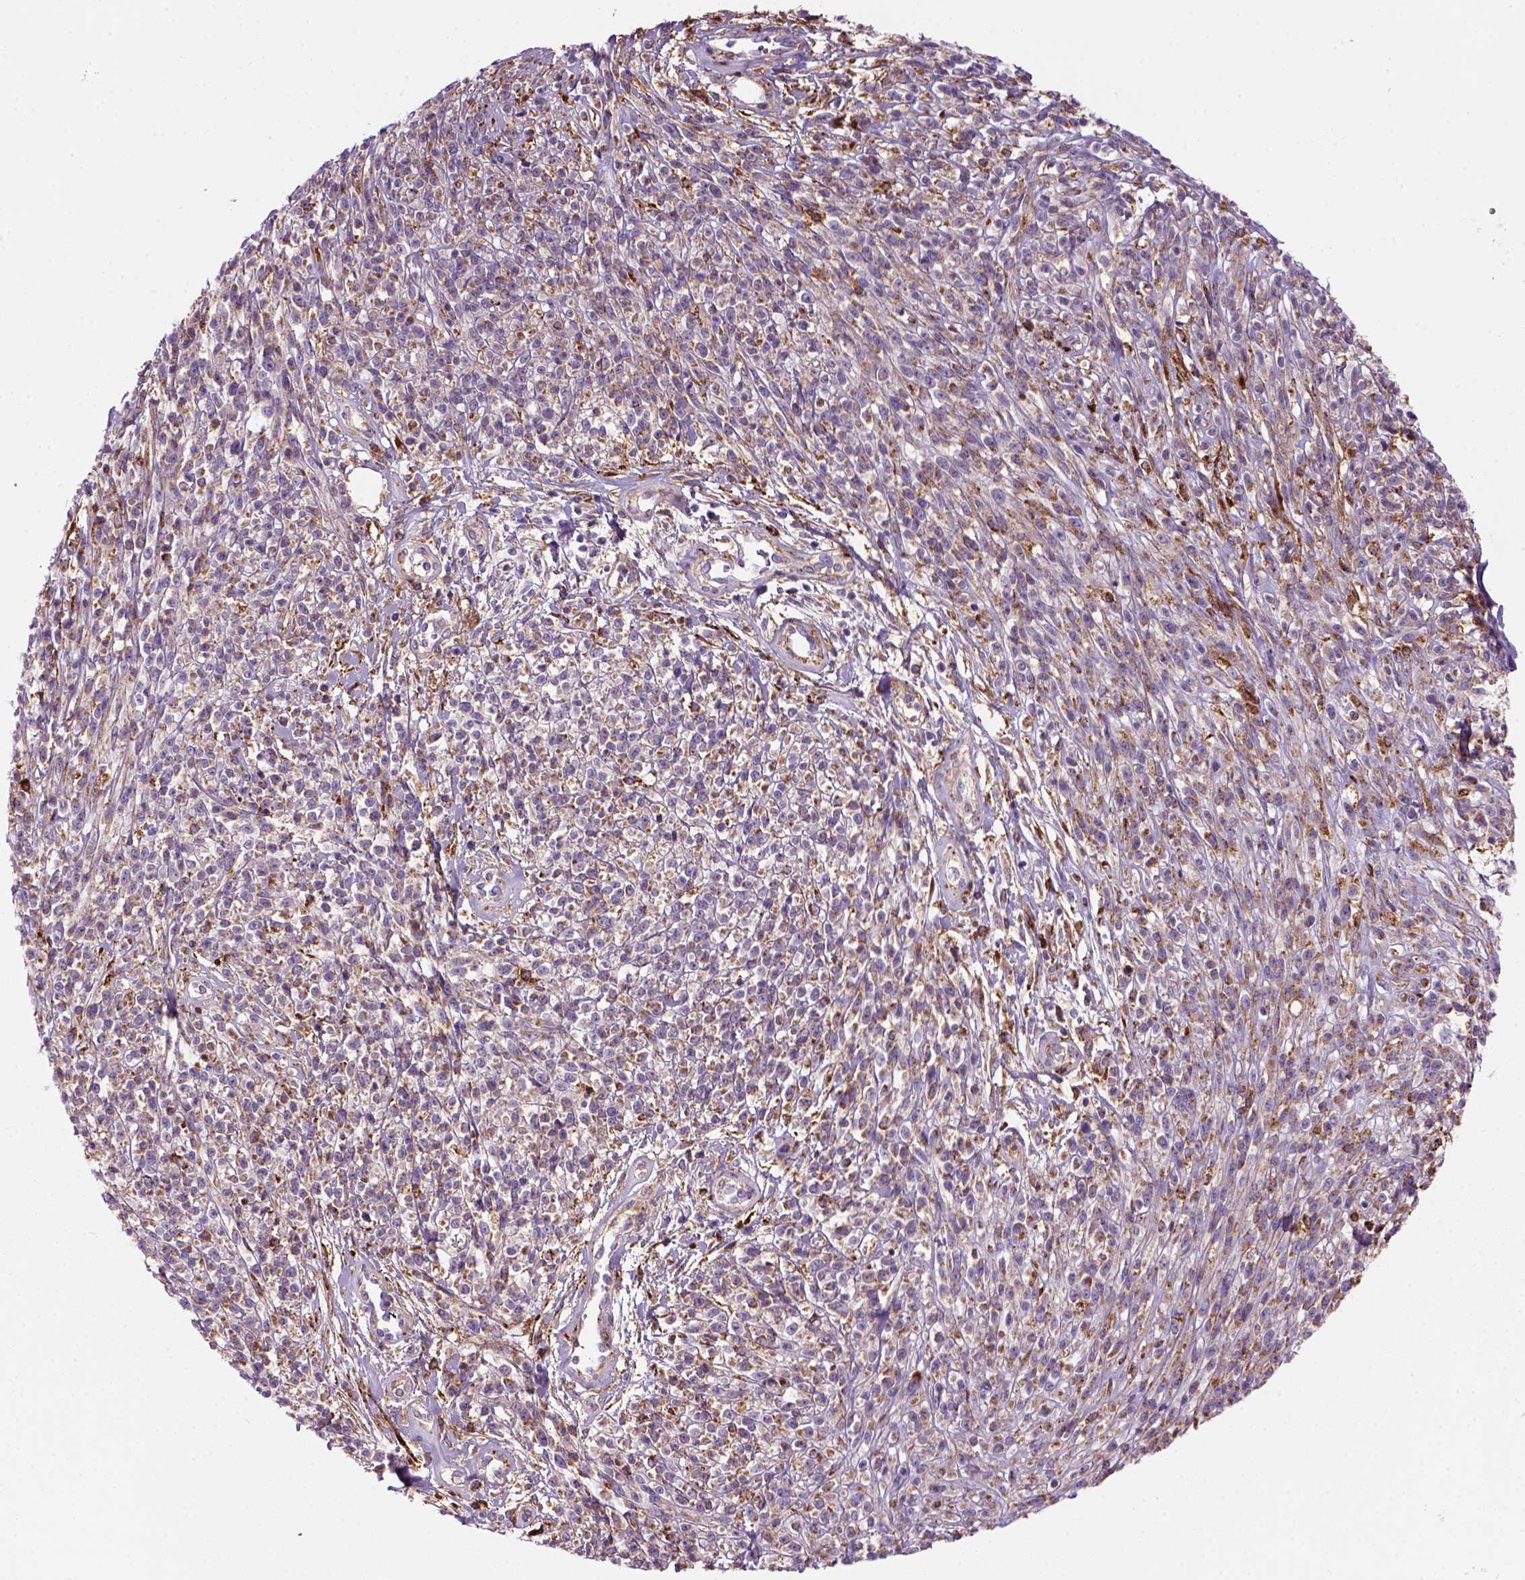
{"staining": {"intensity": "moderate", "quantity": "25%-75%", "location": "cytoplasmic/membranous"}, "tissue": "melanoma", "cell_type": "Tumor cells", "image_type": "cancer", "snomed": [{"axis": "morphology", "description": "Malignant melanoma, NOS"}, {"axis": "topography", "description": "Skin"}, {"axis": "topography", "description": "Skin of trunk"}], "caption": "Immunohistochemical staining of melanoma displays medium levels of moderate cytoplasmic/membranous protein expression in about 25%-75% of tumor cells.", "gene": "MARCKS", "patient": {"sex": "male", "age": 74}}